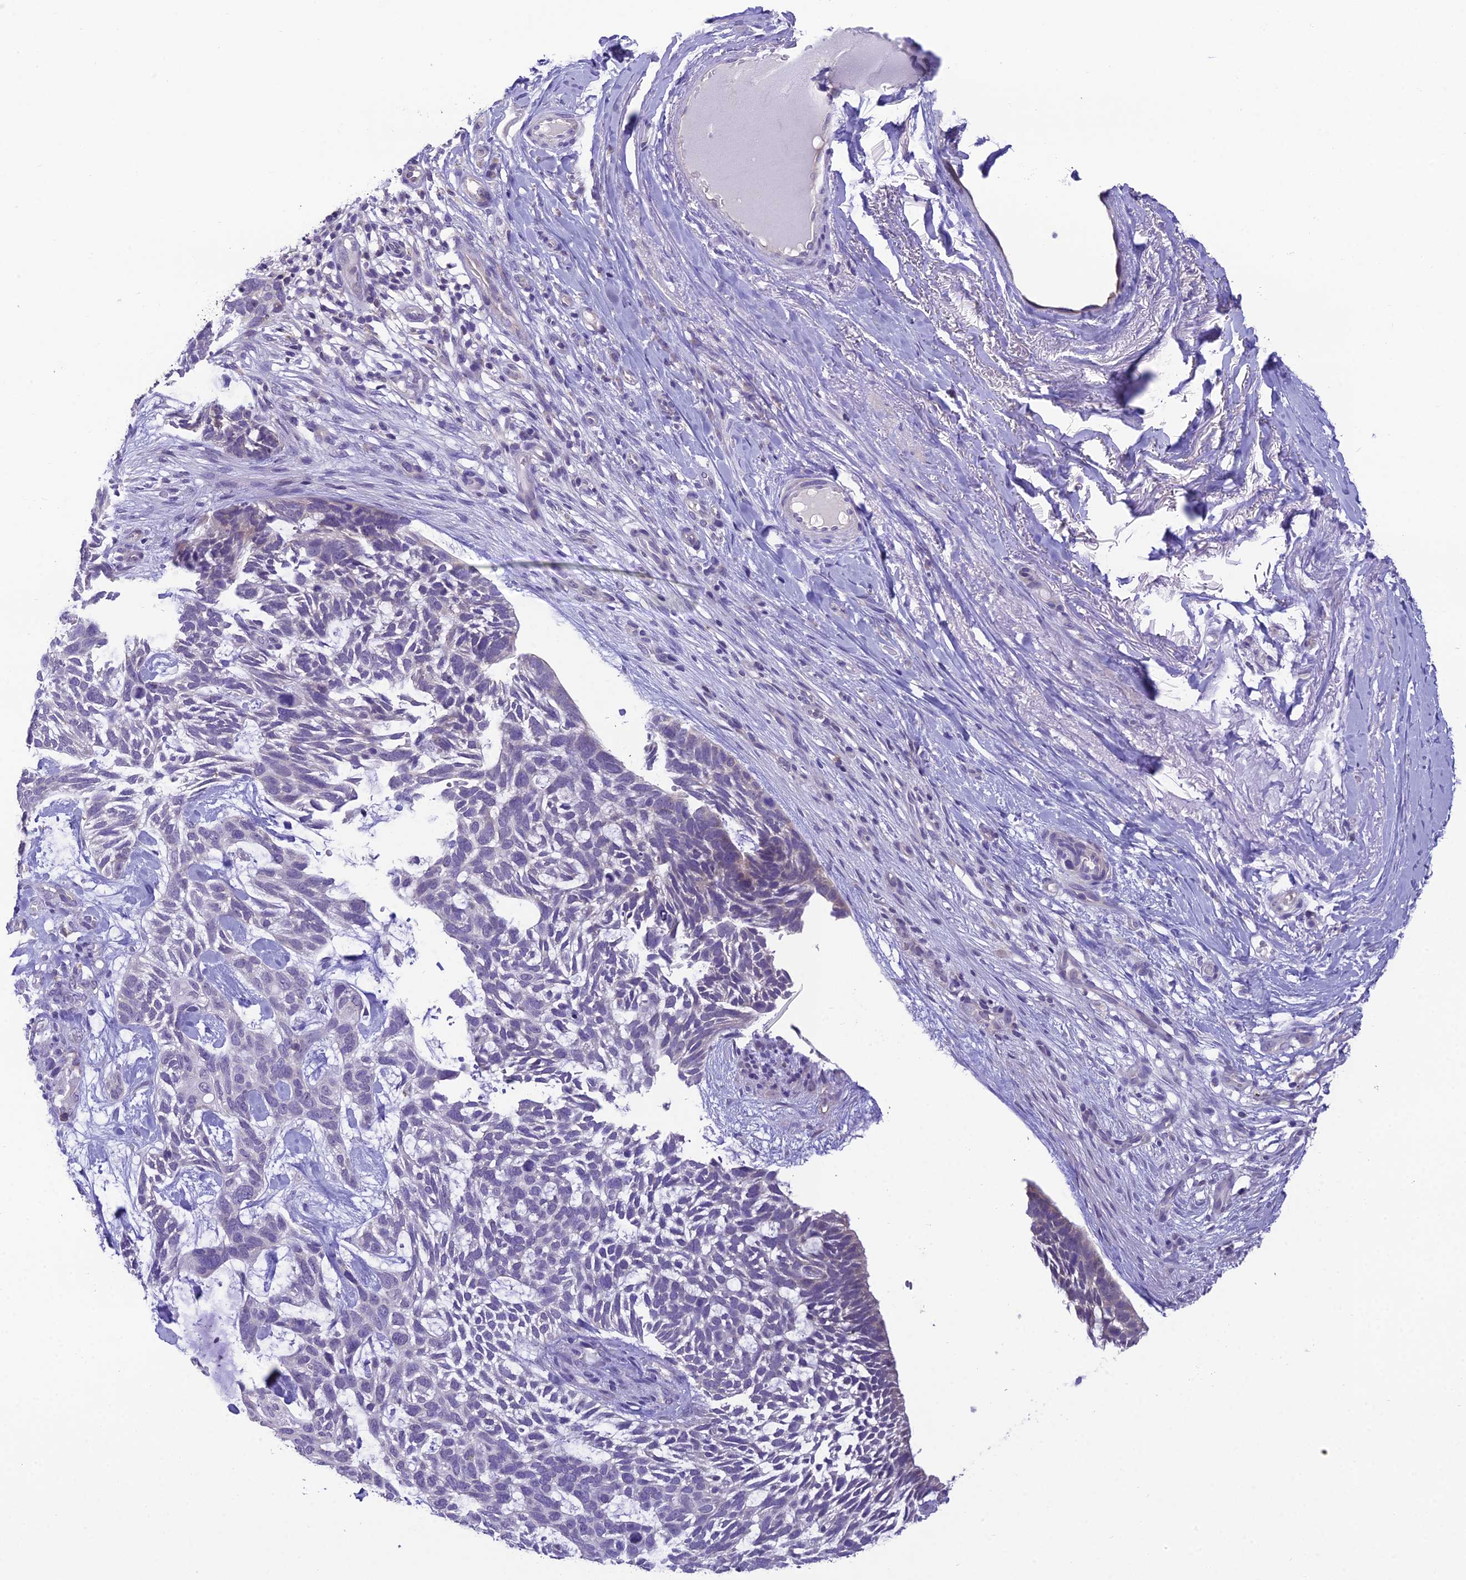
{"staining": {"intensity": "negative", "quantity": "none", "location": "none"}, "tissue": "skin cancer", "cell_type": "Tumor cells", "image_type": "cancer", "snomed": [{"axis": "morphology", "description": "Basal cell carcinoma"}, {"axis": "topography", "description": "Skin"}], "caption": "This is an immunohistochemistry (IHC) micrograph of skin cancer (basal cell carcinoma). There is no staining in tumor cells.", "gene": "MIIP", "patient": {"sex": "male", "age": 88}}